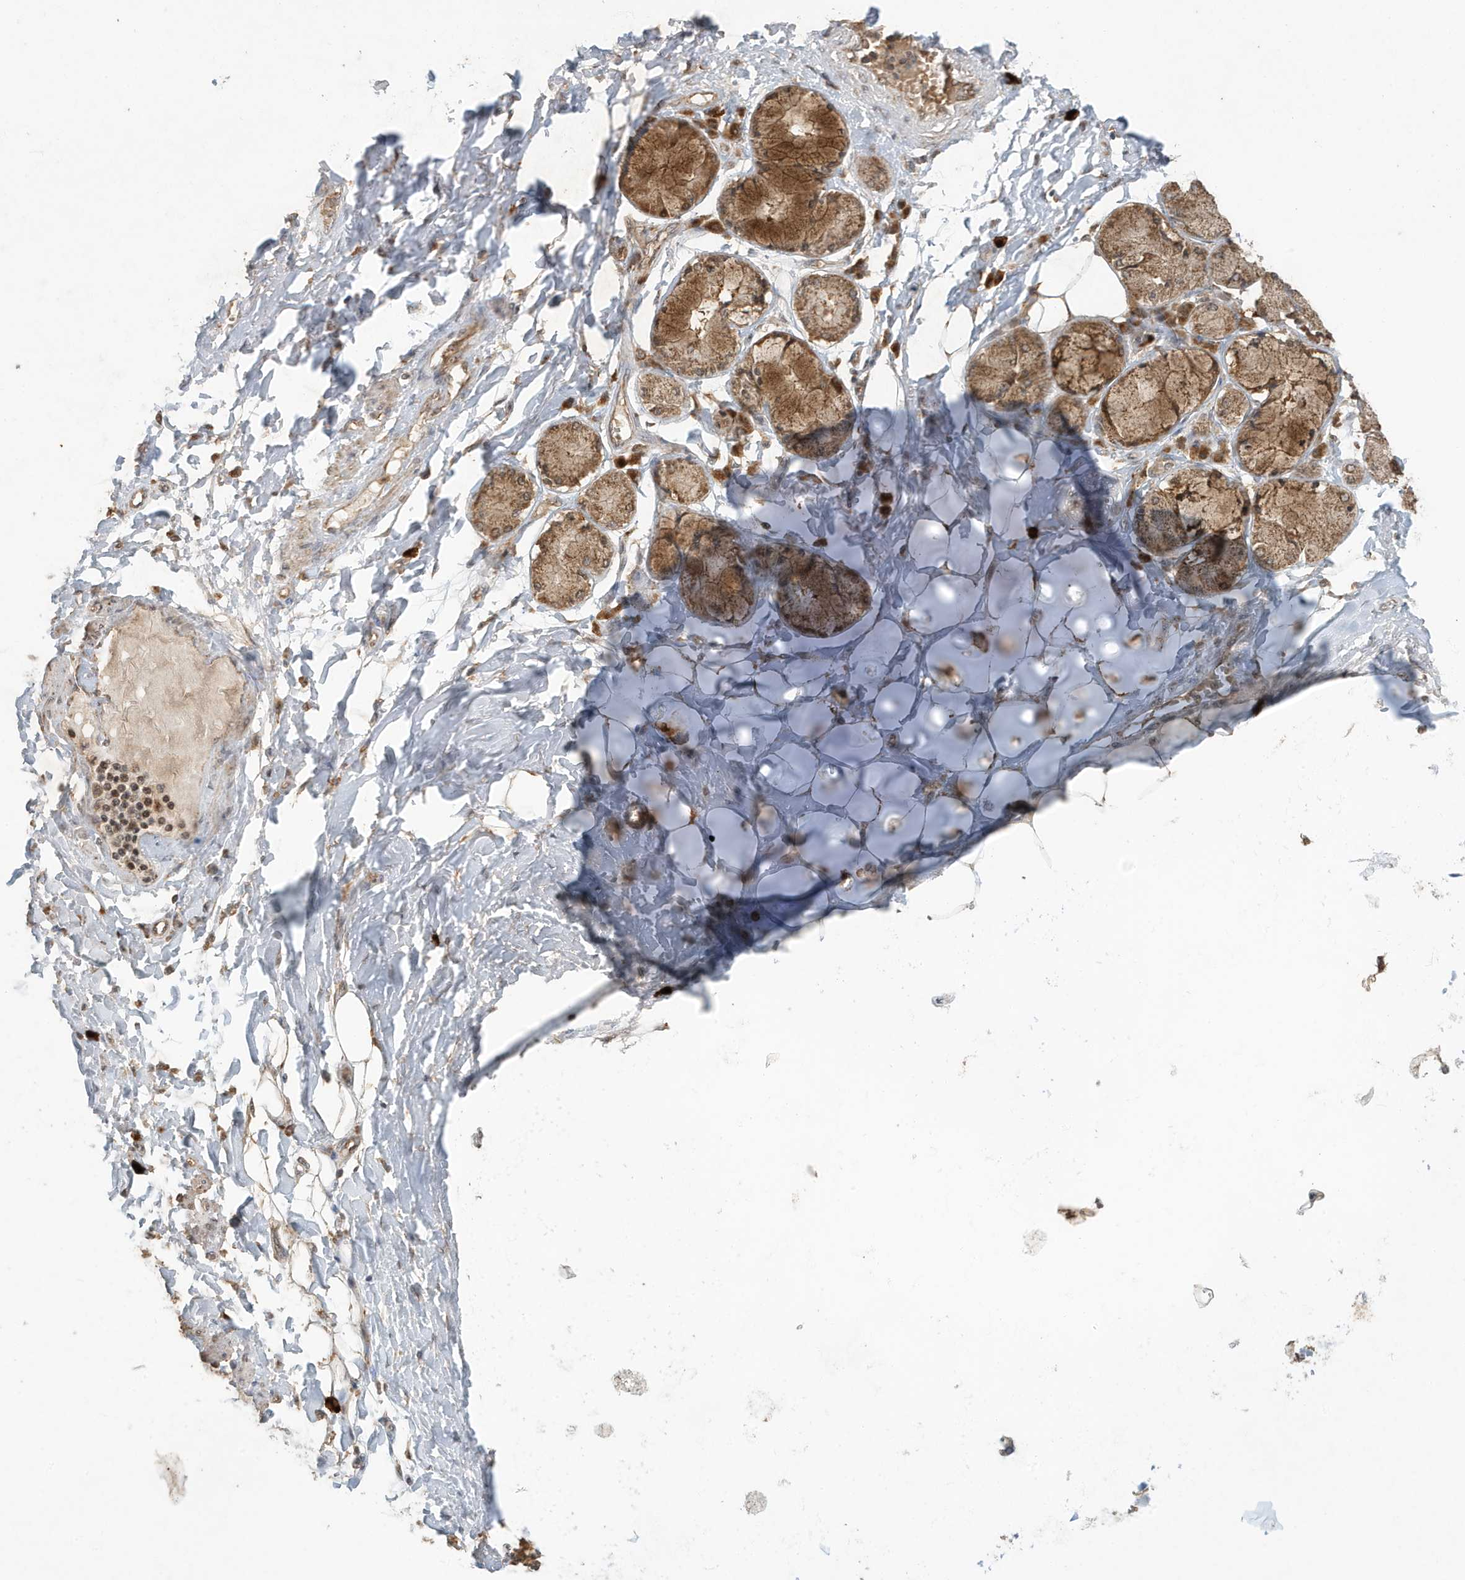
{"staining": {"intensity": "moderate", "quantity": ">75%", "location": "cytoplasmic/membranous,nuclear"}, "tissue": "adipose tissue", "cell_type": "Adipocytes", "image_type": "normal", "snomed": [{"axis": "morphology", "description": "Normal tissue, NOS"}, {"axis": "topography", "description": "Cartilage tissue"}, {"axis": "topography", "description": "Bronchus"}, {"axis": "topography", "description": "Lung"}, {"axis": "topography", "description": "Peripheral nerve tissue"}], "caption": "A micrograph showing moderate cytoplasmic/membranous,nuclear staining in about >75% of adipocytes in unremarkable adipose tissue, as visualized by brown immunohistochemical staining.", "gene": "ABCB9", "patient": {"sex": "female", "age": 49}}